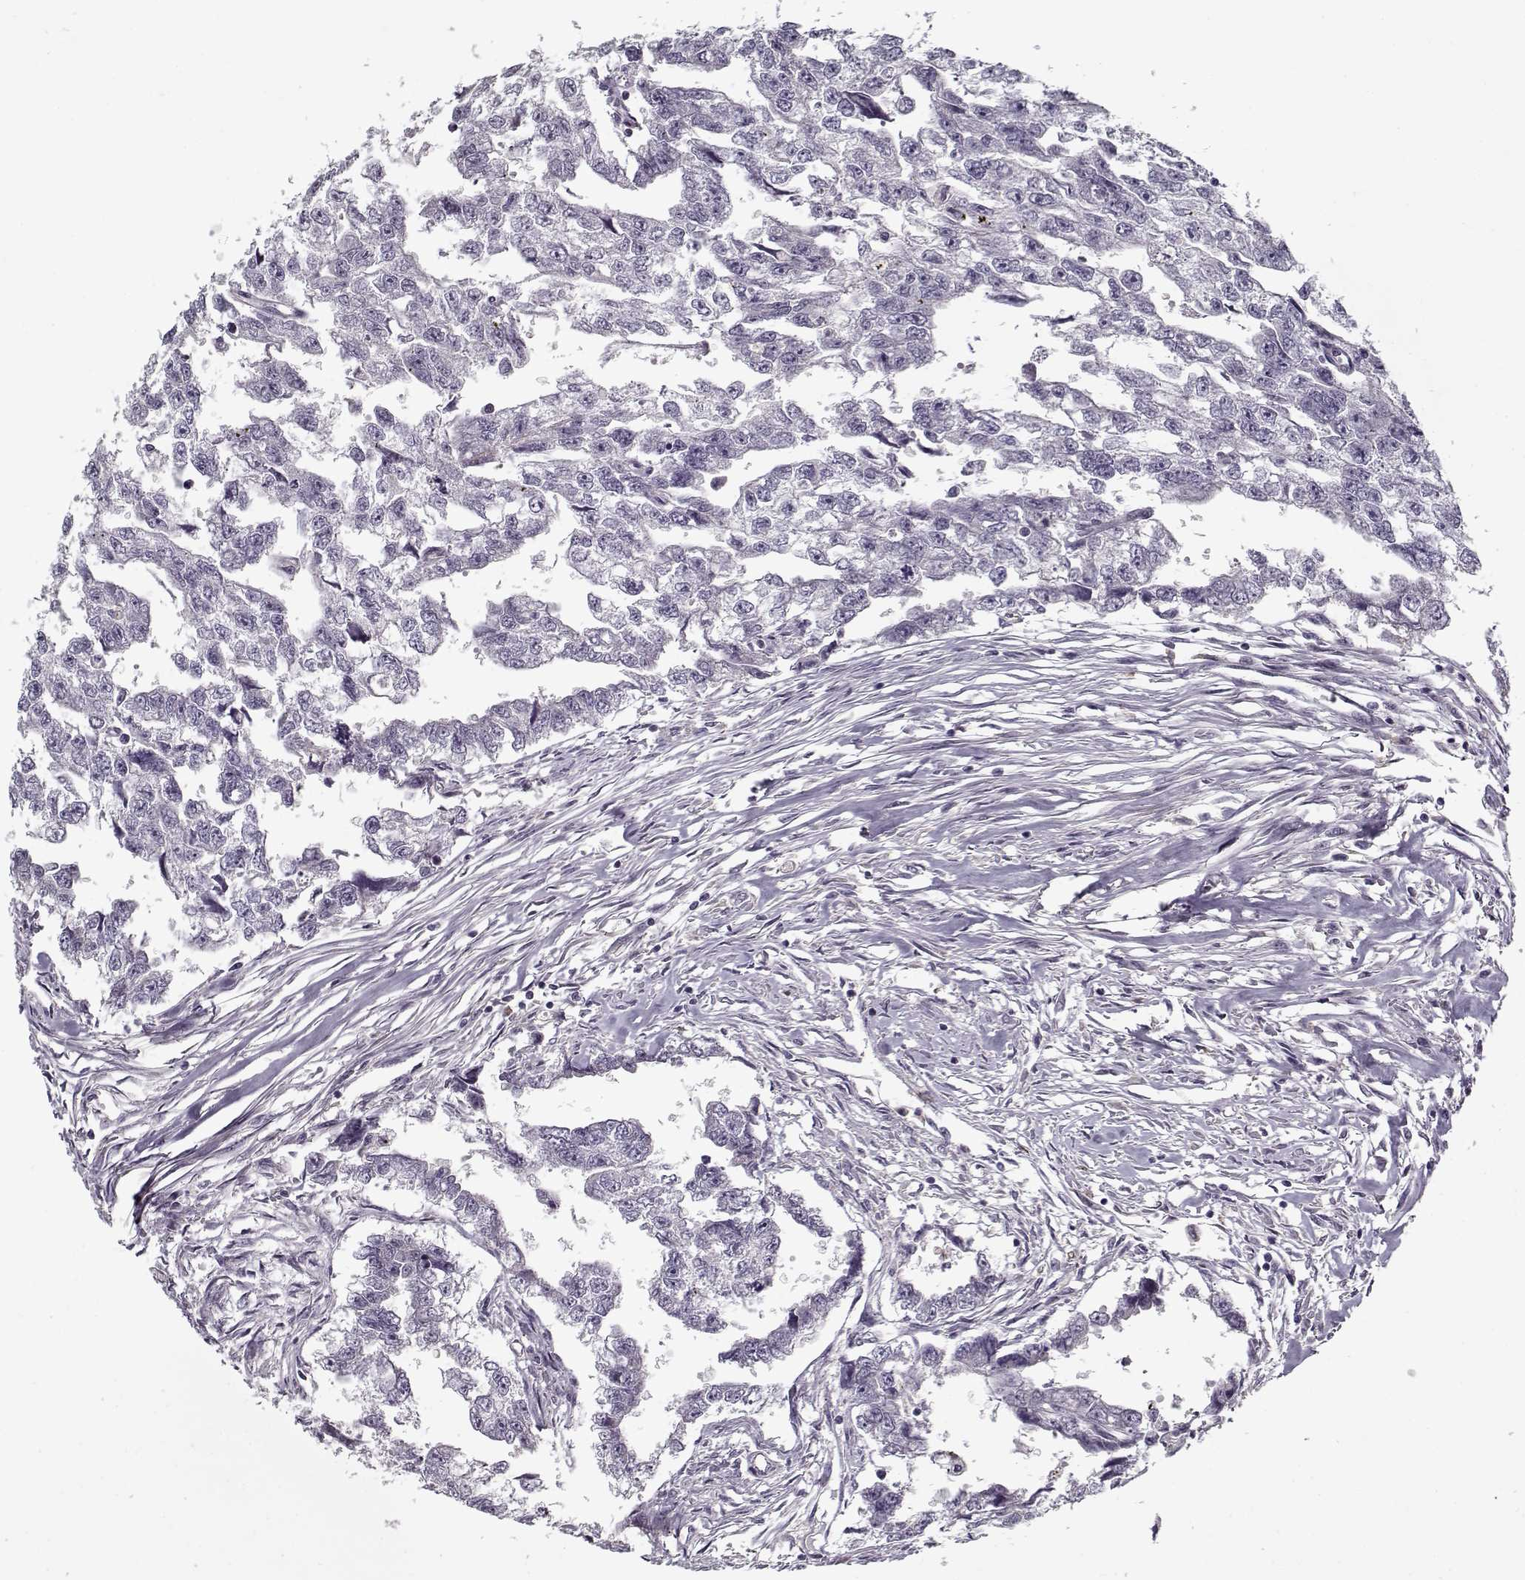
{"staining": {"intensity": "negative", "quantity": "none", "location": "none"}, "tissue": "testis cancer", "cell_type": "Tumor cells", "image_type": "cancer", "snomed": [{"axis": "morphology", "description": "Carcinoma, Embryonal, NOS"}, {"axis": "morphology", "description": "Teratoma, malignant, NOS"}, {"axis": "topography", "description": "Testis"}], "caption": "Tumor cells show no significant protein positivity in testis cancer.", "gene": "UNC13D", "patient": {"sex": "male", "age": 44}}